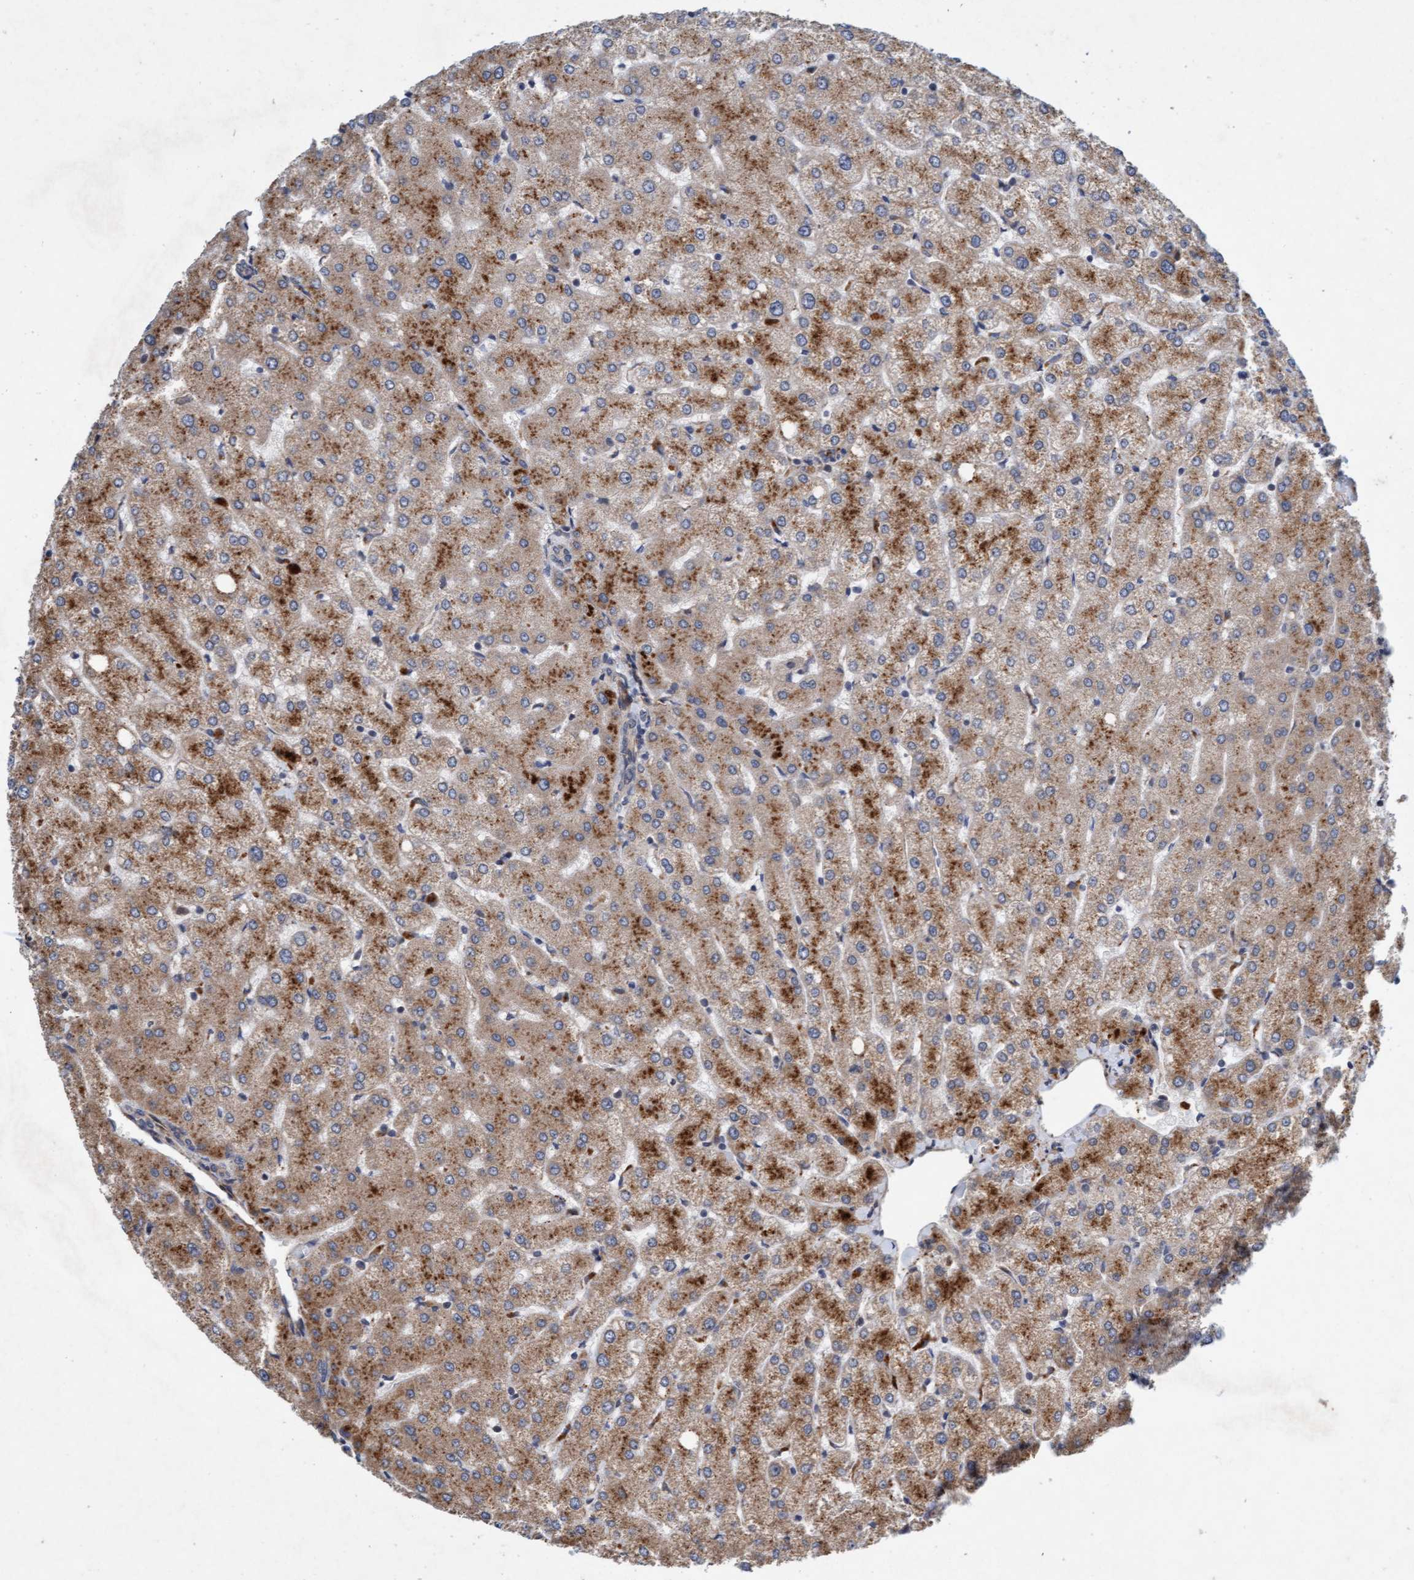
{"staining": {"intensity": "weak", "quantity": "<25%", "location": "cytoplasmic/membranous"}, "tissue": "liver", "cell_type": "Cholangiocytes", "image_type": "normal", "snomed": [{"axis": "morphology", "description": "Normal tissue, NOS"}, {"axis": "topography", "description": "Liver"}], "caption": "Immunohistochemistry (IHC) micrograph of normal liver: human liver stained with DAB demonstrates no significant protein positivity in cholangiocytes. The staining was performed using DAB (3,3'-diaminobenzidine) to visualize the protein expression in brown, while the nuclei were stained in blue with hematoxylin (Magnification: 20x).", "gene": "TMEM70", "patient": {"sex": "female", "age": 54}}